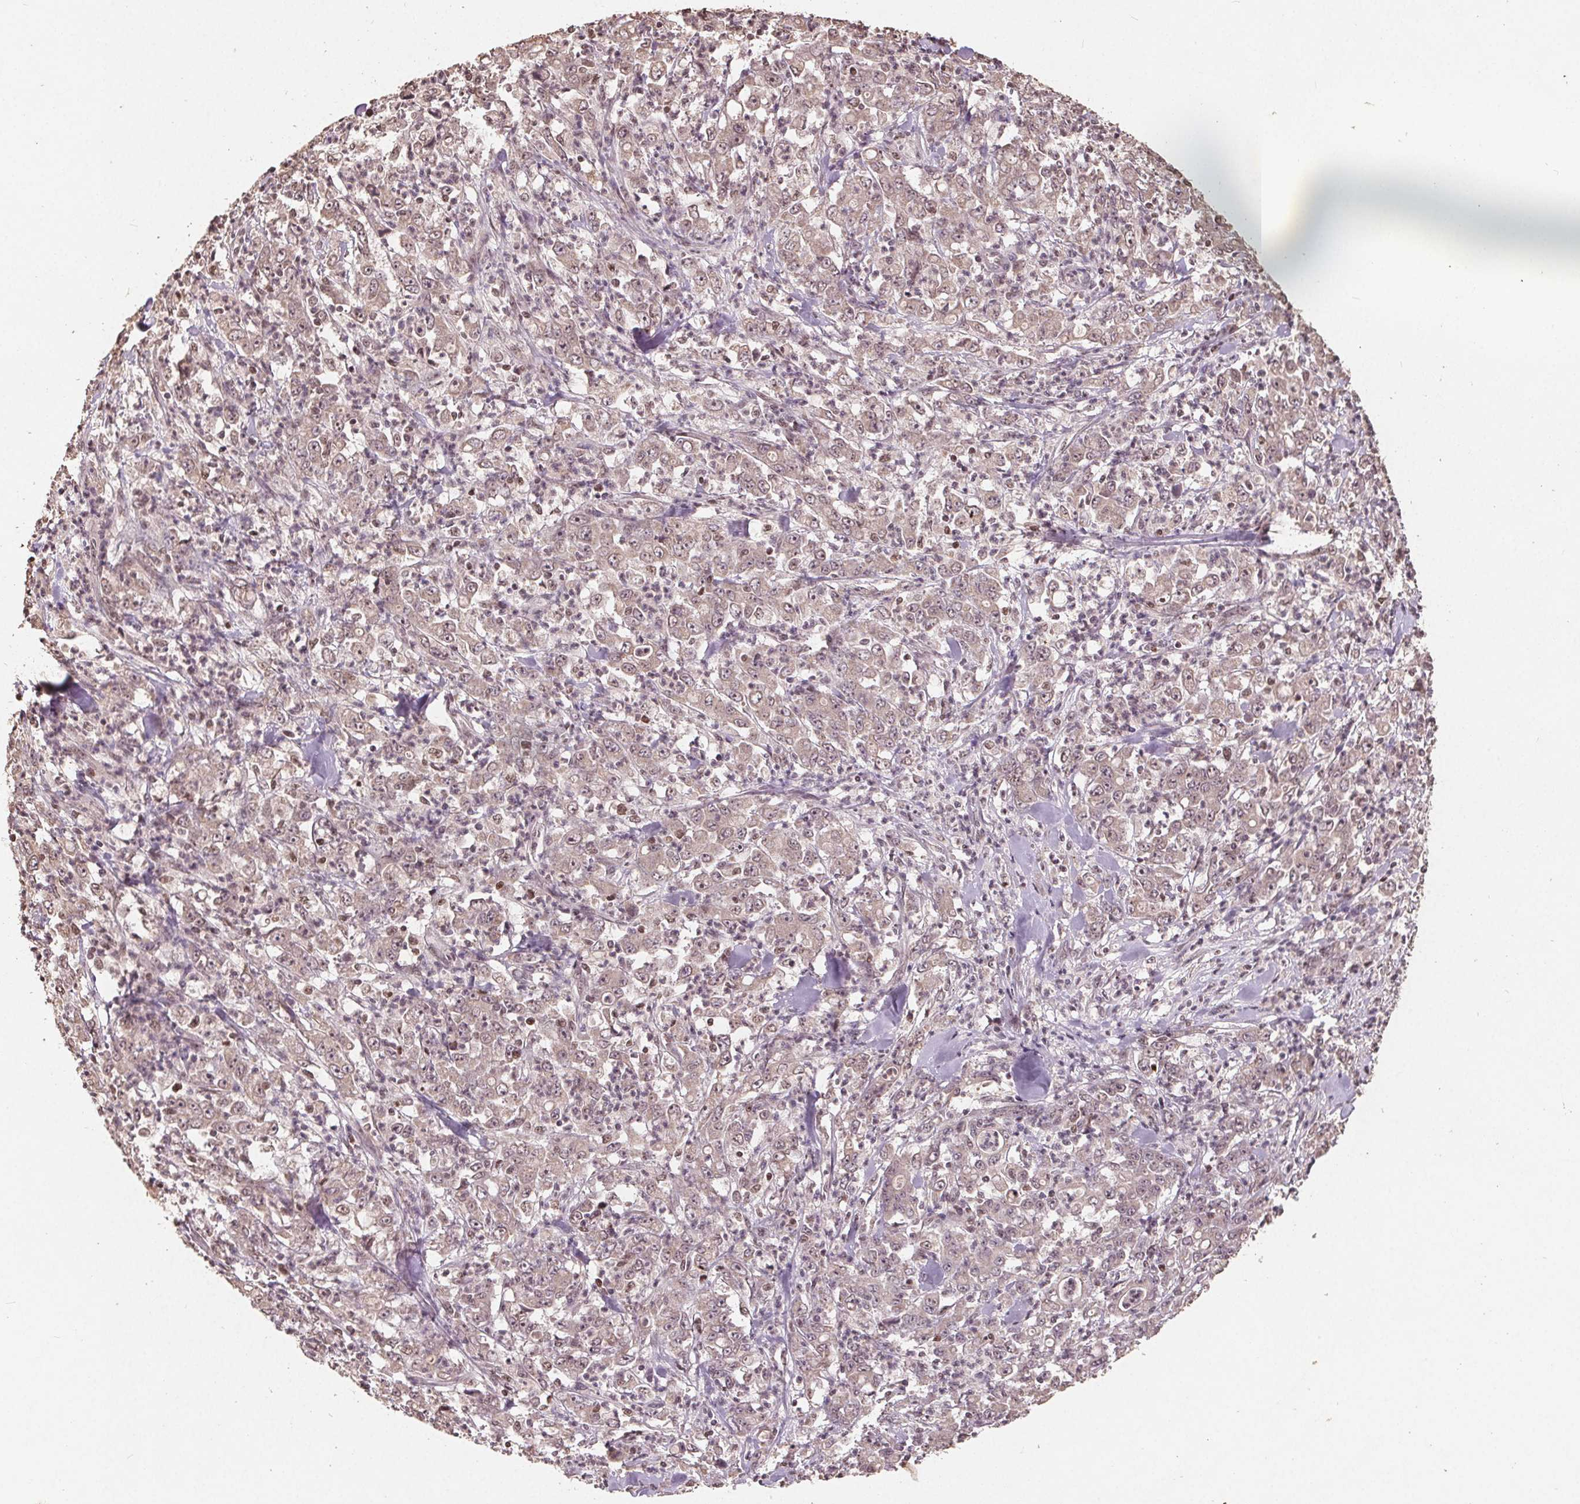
{"staining": {"intensity": "weak", "quantity": ">75%", "location": "cytoplasmic/membranous,nuclear"}, "tissue": "stomach cancer", "cell_type": "Tumor cells", "image_type": "cancer", "snomed": [{"axis": "morphology", "description": "Adenocarcinoma, NOS"}, {"axis": "topography", "description": "Stomach, lower"}], "caption": "A high-resolution histopathology image shows immunohistochemistry staining of stomach adenocarcinoma, which demonstrates weak cytoplasmic/membranous and nuclear expression in approximately >75% of tumor cells.", "gene": "DNMT3B", "patient": {"sex": "female", "age": 71}}